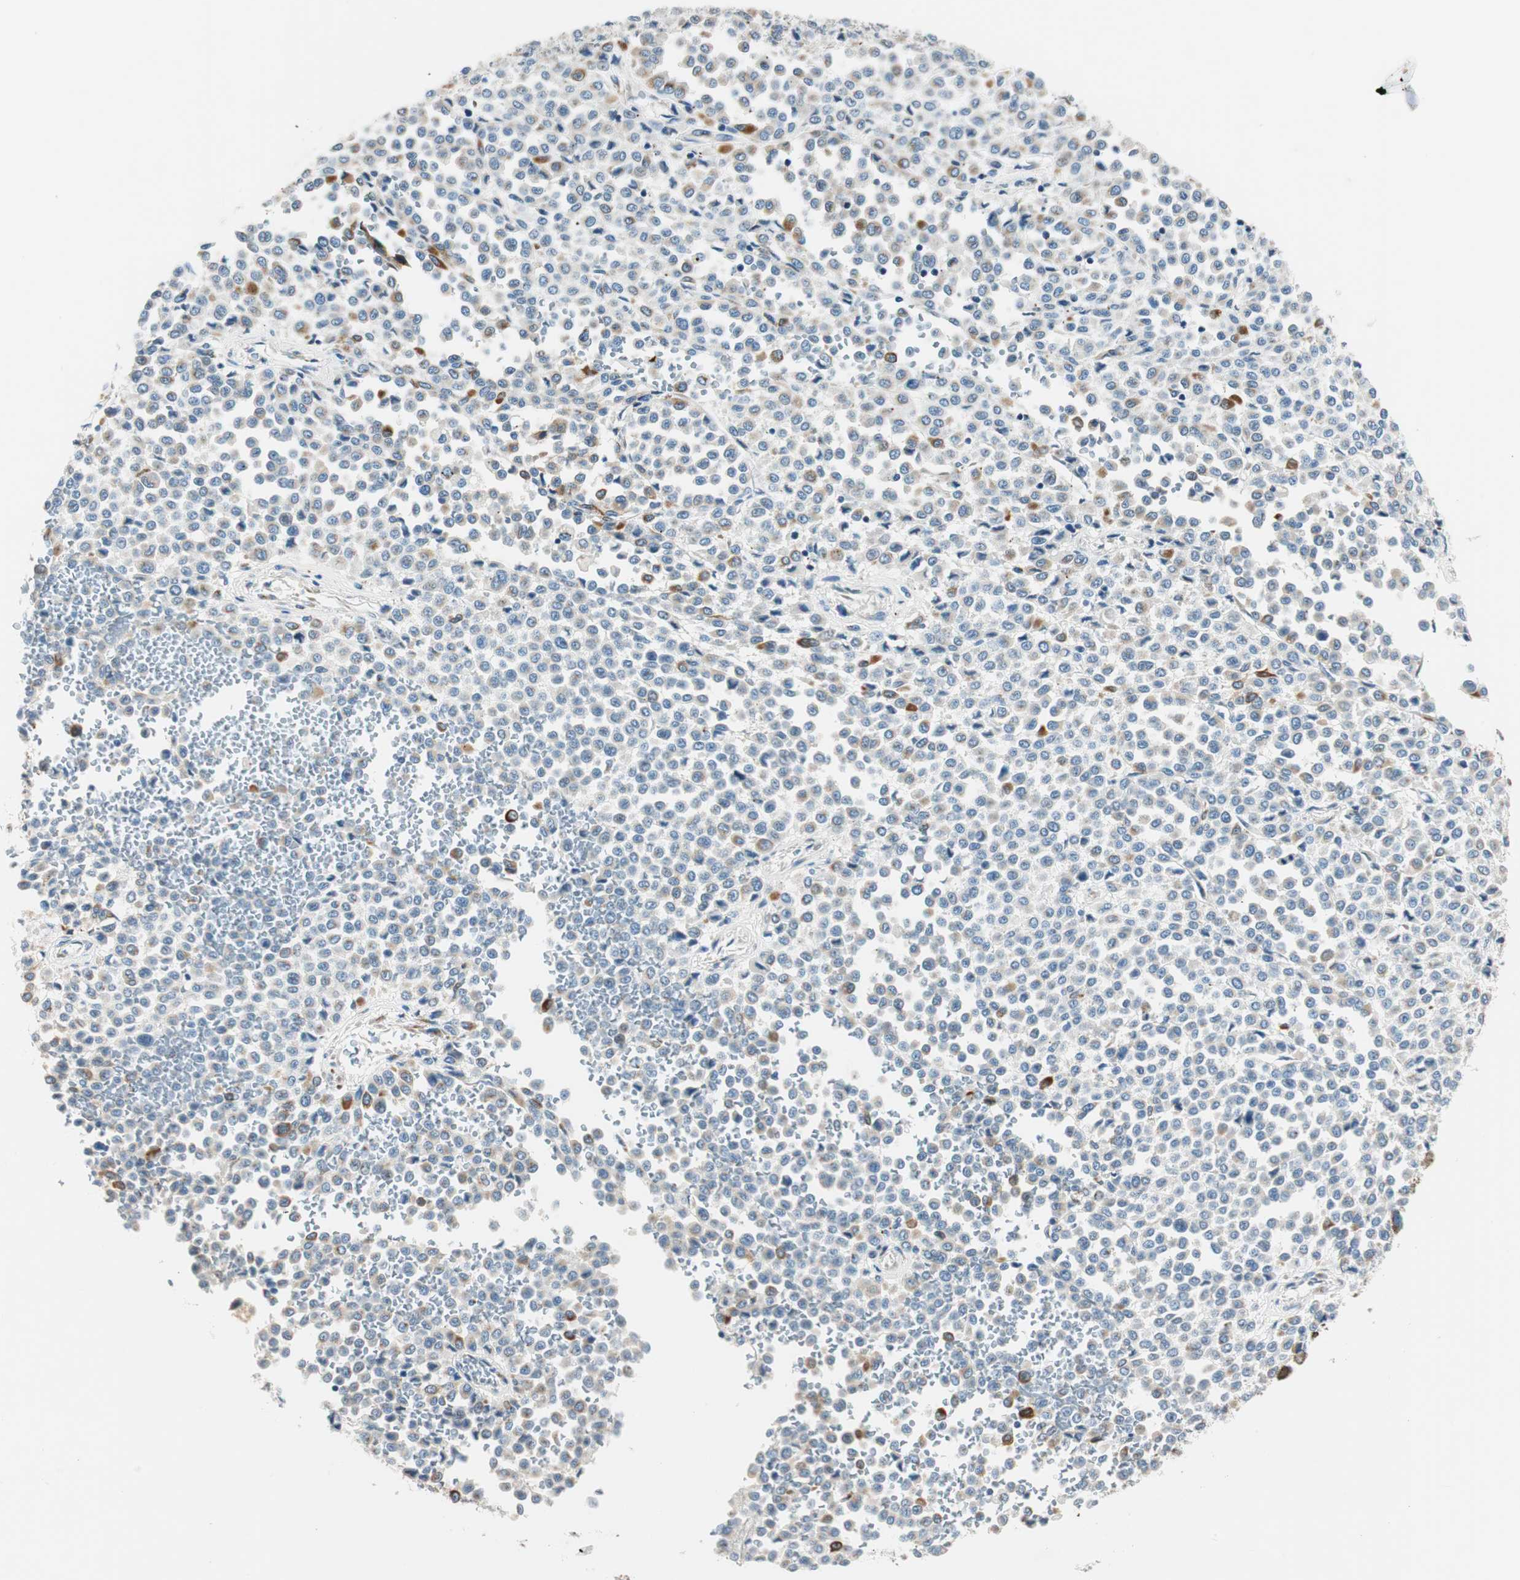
{"staining": {"intensity": "moderate", "quantity": "<25%", "location": "cytoplasmic/membranous"}, "tissue": "melanoma", "cell_type": "Tumor cells", "image_type": "cancer", "snomed": [{"axis": "morphology", "description": "Malignant melanoma, Metastatic site"}, {"axis": "topography", "description": "Pancreas"}], "caption": "A high-resolution photomicrograph shows immunohistochemistry staining of malignant melanoma (metastatic site), which exhibits moderate cytoplasmic/membranous staining in approximately <25% of tumor cells.", "gene": "TMF1", "patient": {"sex": "female", "age": 30}}